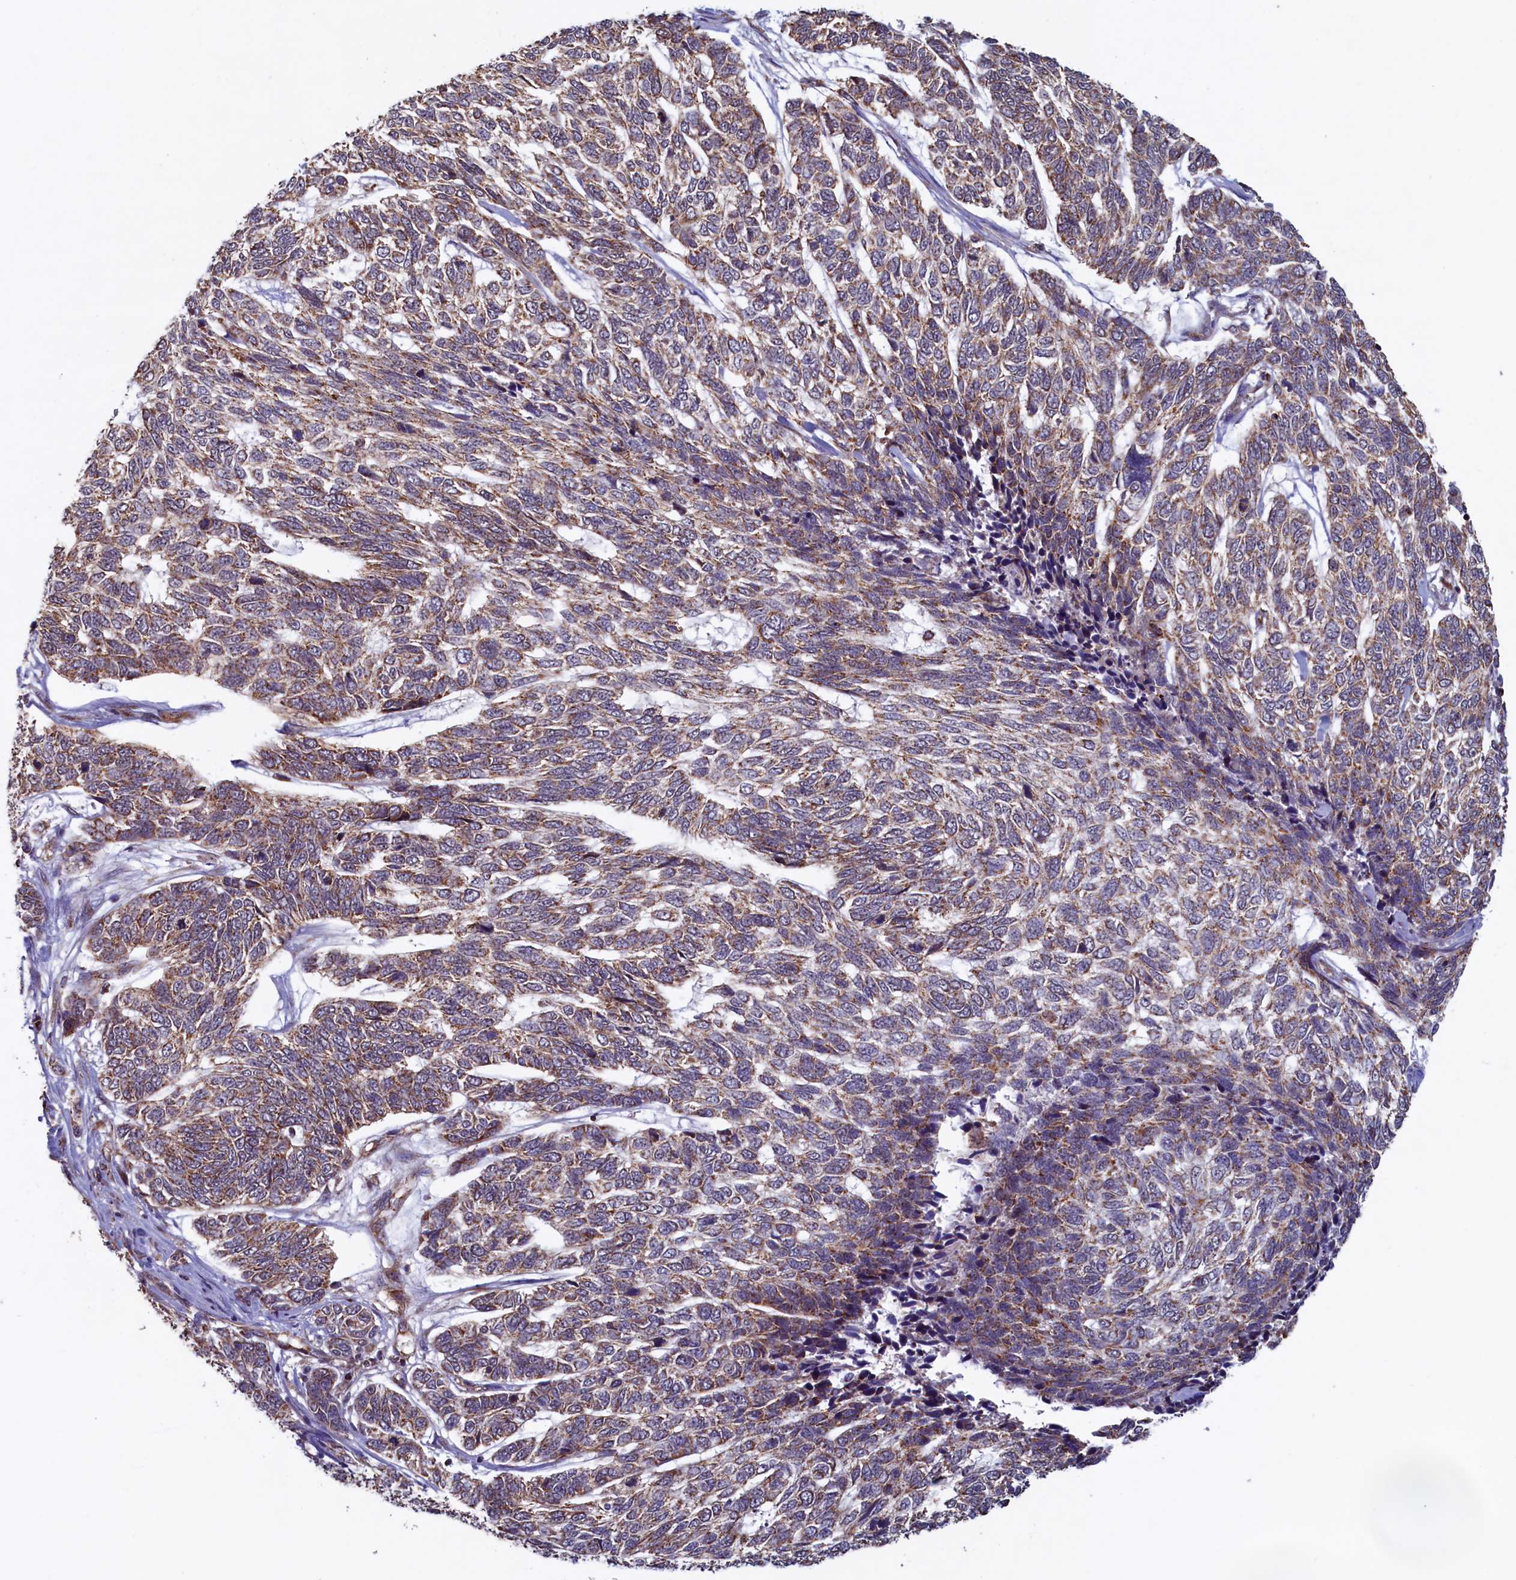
{"staining": {"intensity": "moderate", "quantity": ">75%", "location": "cytoplasmic/membranous"}, "tissue": "skin cancer", "cell_type": "Tumor cells", "image_type": "cancer", "snomed": [{"axis": "morphology", "description": "Basal cell carcinoma"}, {"axis": "topography", "description": "Skin"}], "caption": "An image of human skin cancer stained for a protein reveals moderate cytoplasmic/membranous brown staining in tumor cells. The staining was performed using DAB (3,3'-diaminobenzidine) to visualize the protein expression in brown, while the nuclei were stained in blue with hematoxylin (Magnification: 20x).", "gene": "UBE3B", "patient": {"sex": "female", "age": 65}}